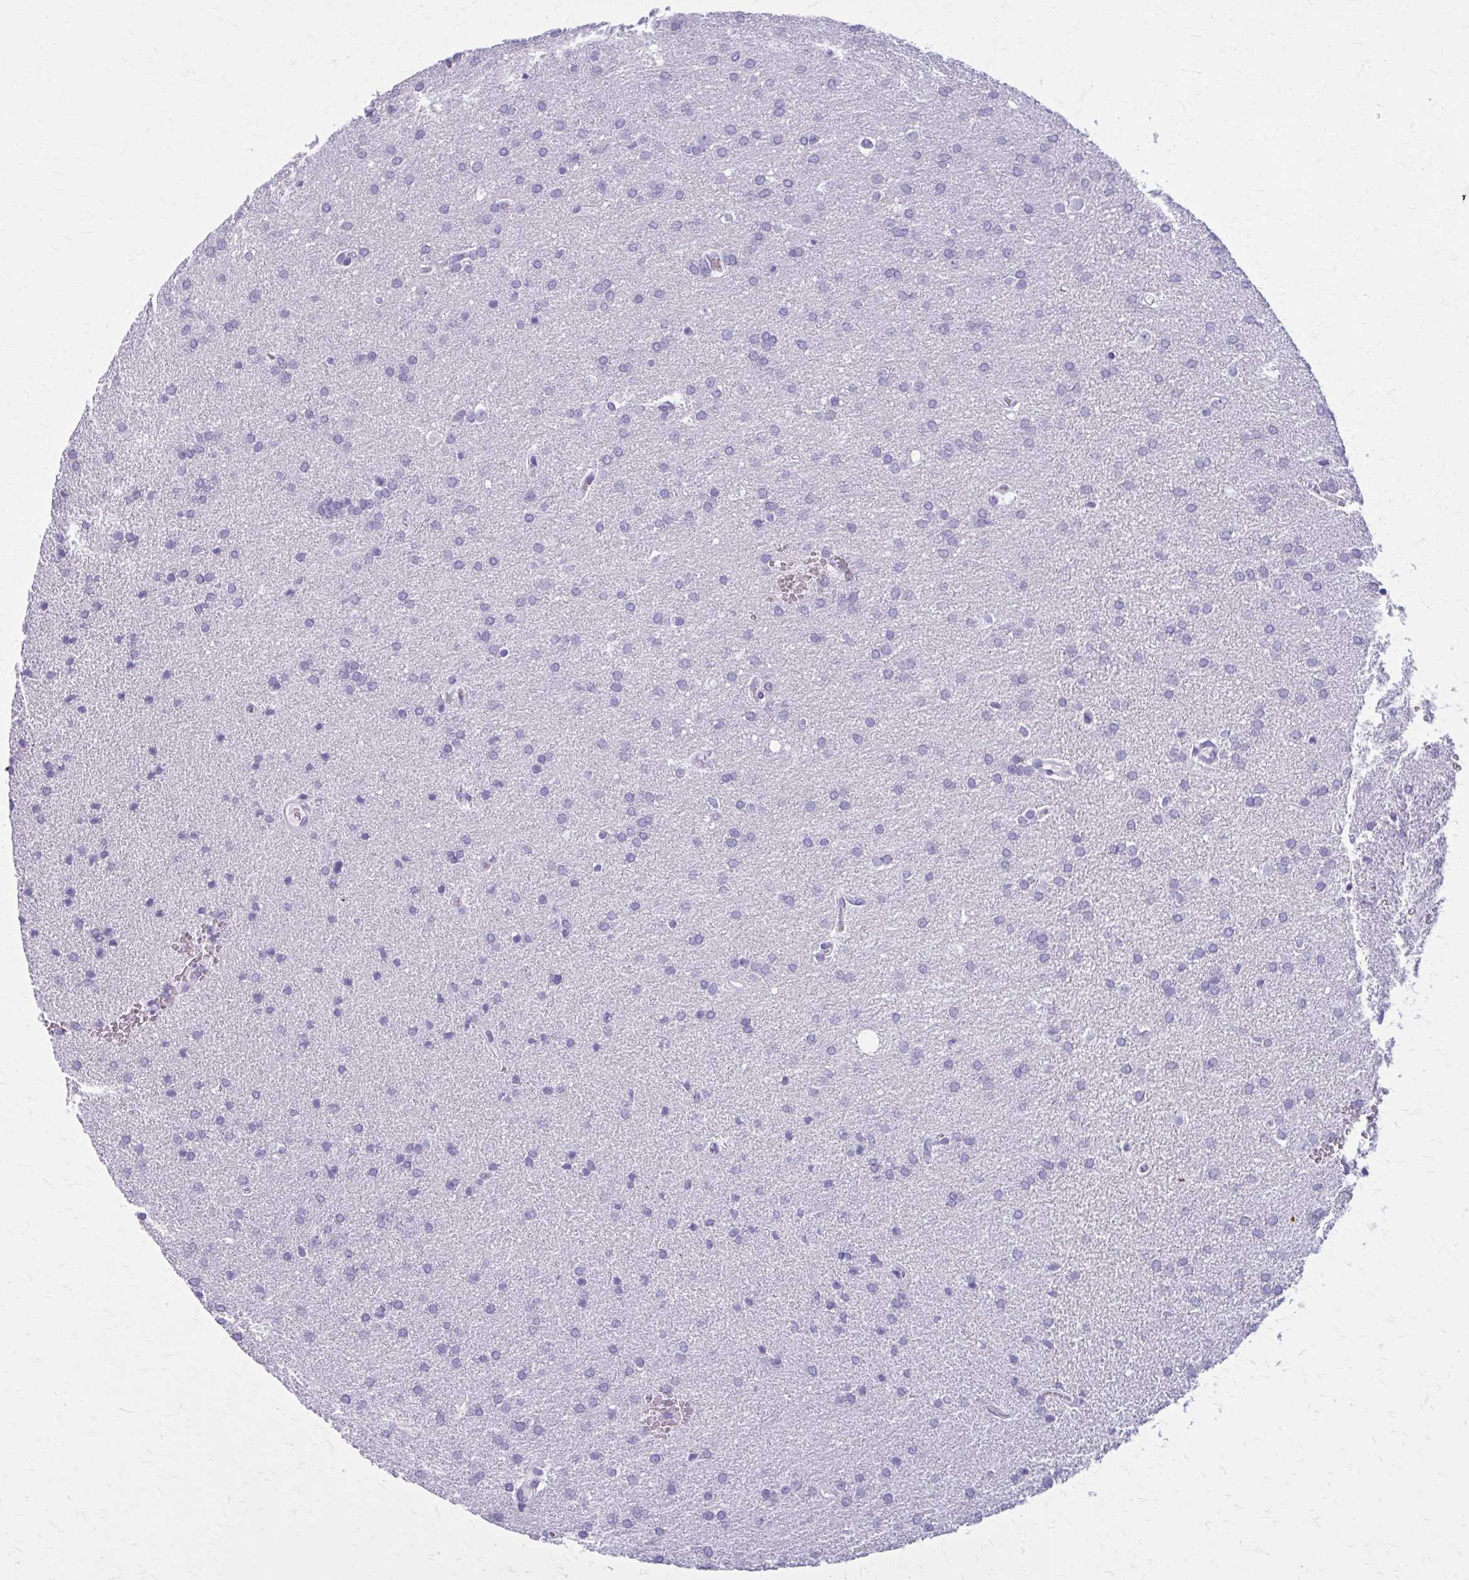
{"staining": {"intensity": "negative", "quantity": "none", "location": "none"}, "tissue": "glioma", "cell_type": "Tumor cells", "image_type": "cancer", "snomed": [{"axis": "morphology", "description": "Glioma, malignant, Low grade"}, {"axis": "topography", "description": "Brain"}], "caption": "Tumor cells show no significant positivity in malignant glioma (low-grade). (Brightfield microscopy of DAB immunohistochemistry (IHC) at high magnification).", "gene": "ZDHHC7", "patient": {"sex": "female", "age": 34}}